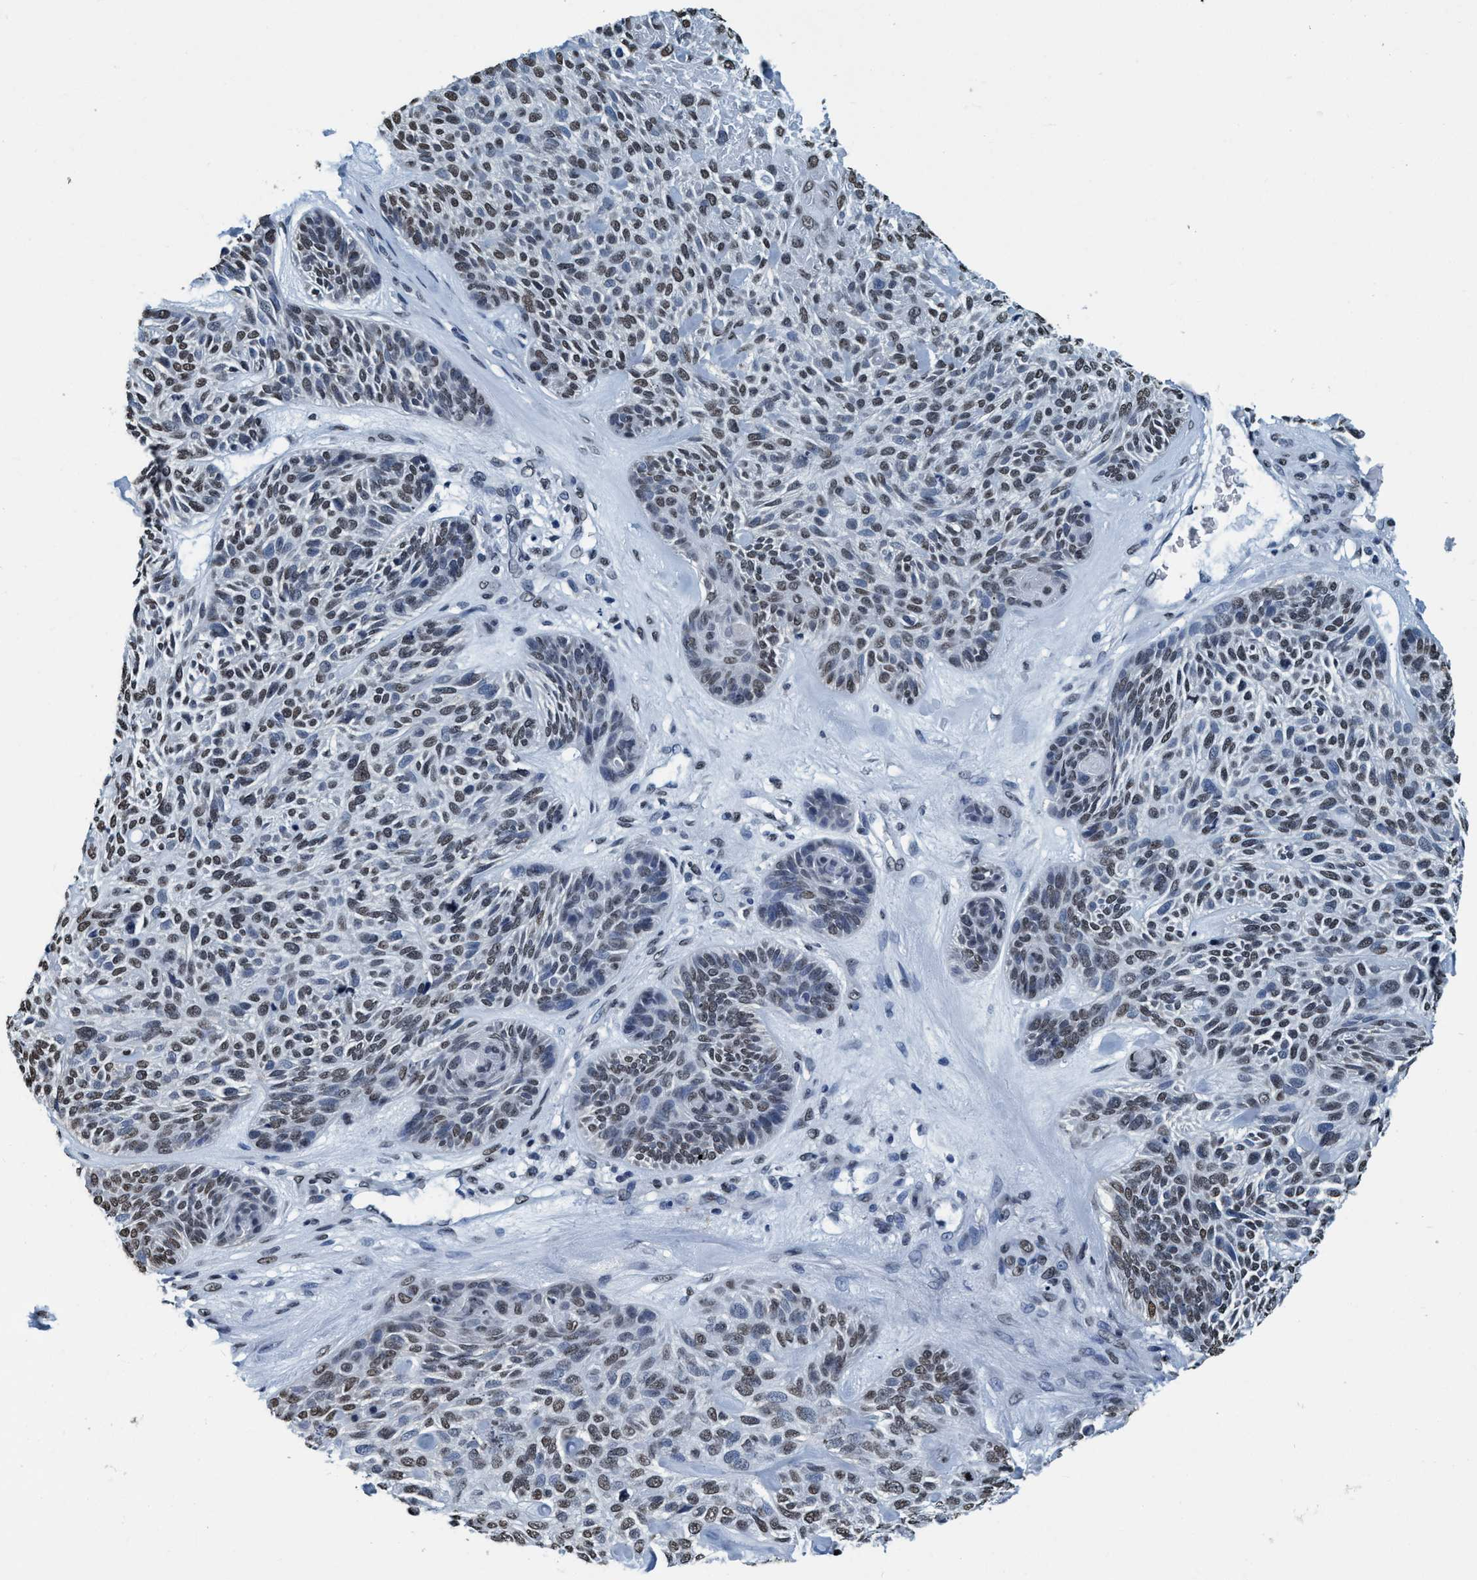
{"staining": {"intensity": "weak", "quantity": ">75%", "location": "nuclear"}, "tissue": "skin cancer", "cell_type": "Tumor cells", "image_type": "cancer", "snomed": [{"axis": "morphology", "description": "Basal cell carcinoma"}, {"axis": "topography", "description": "Skin"}], "caption": "Weak nuclear staining for a protein is appreciated in approximately >75% of tumor cells of basal cell carcinoma (skin) using immunohistochemistry (IHC).", "gene": "CCNE2", "patient": {"sex": "male", "age": 55}}